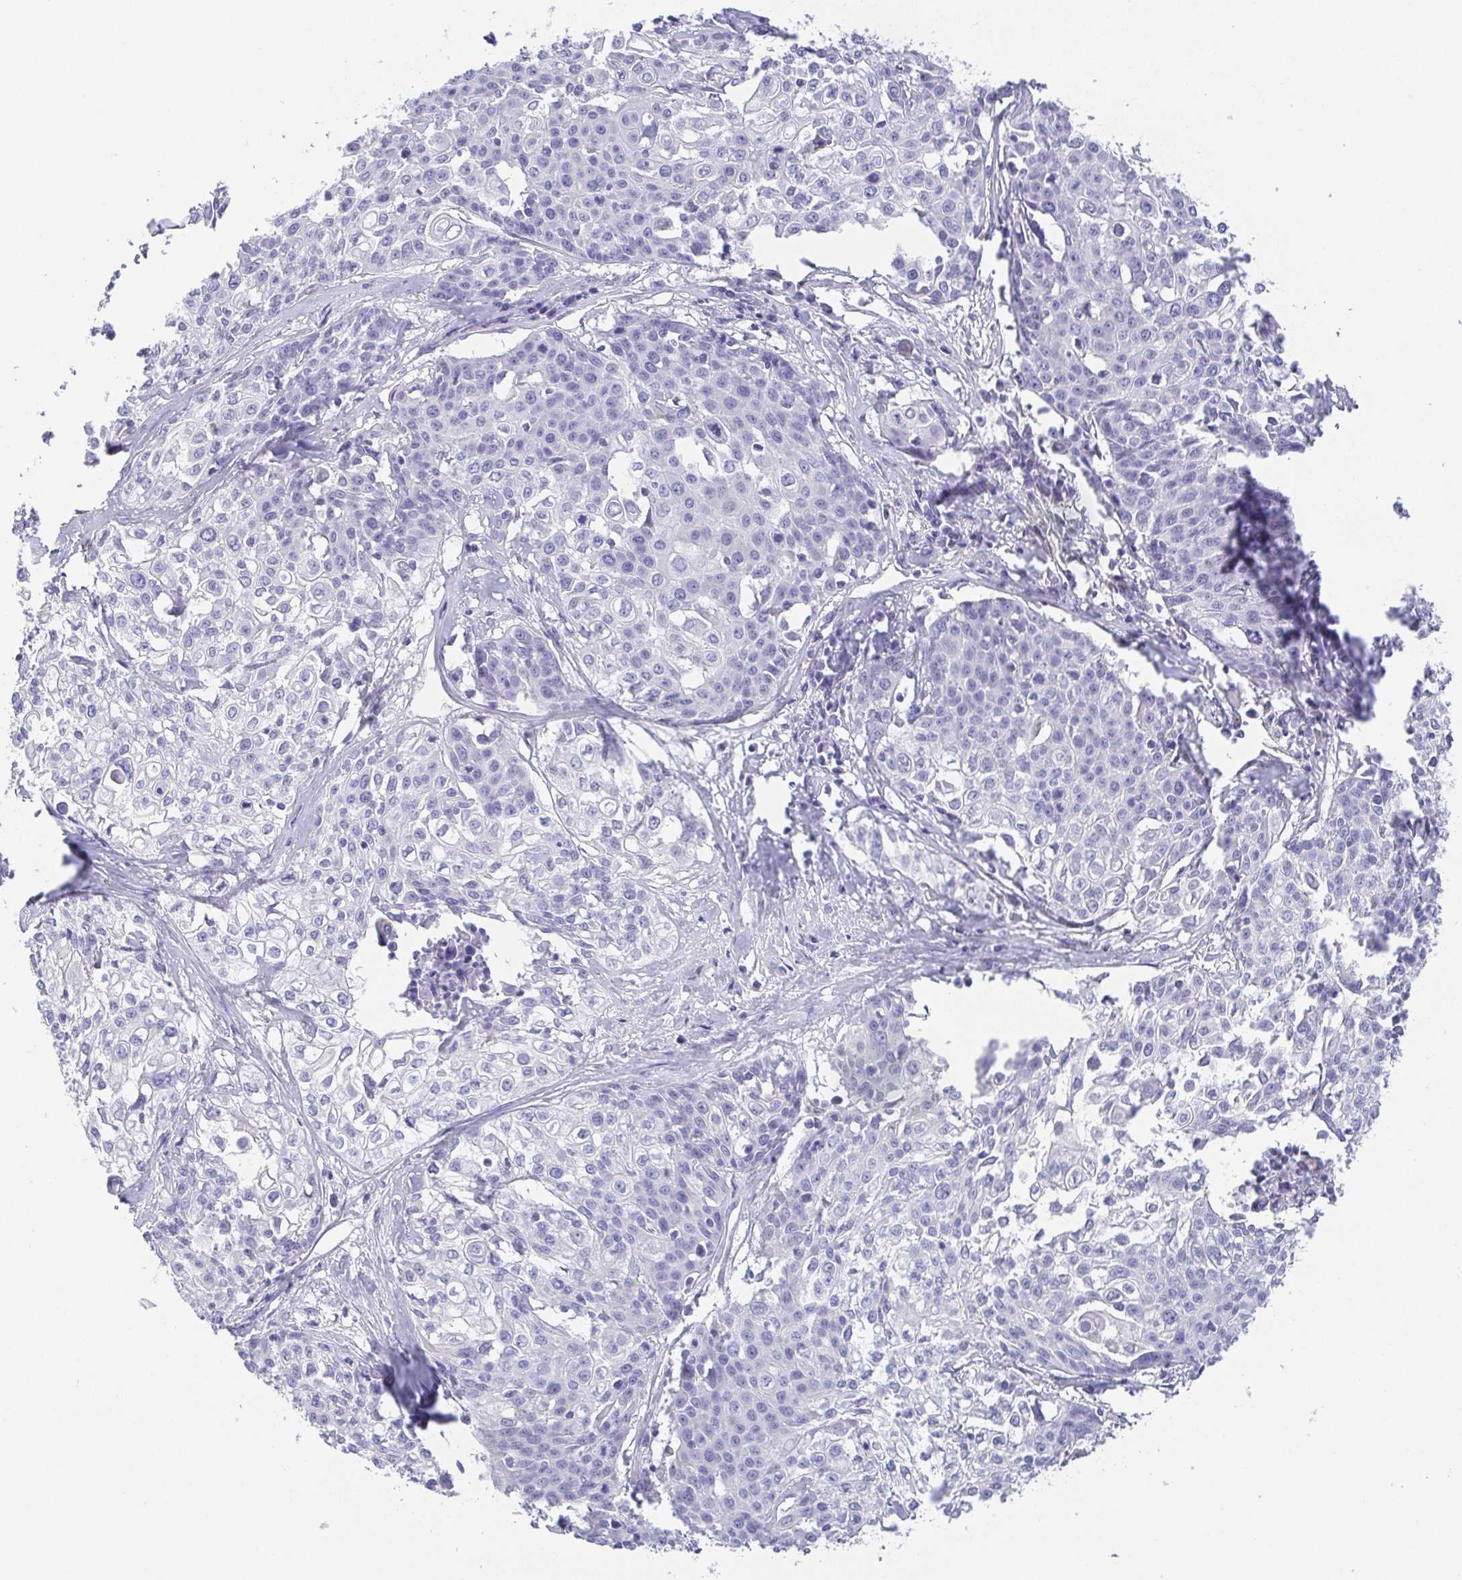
{"staining": {"intensity": "negative", "quantity": "none", "location": "none"}, "tissue": "cervical cancer", "cell_type": "Tumor cells", "image_type": "cancer", "snomed": [{"axis": "morphology", "description": "Squamous cell carcinoma, NOS"}, {"axis": "topography", "description": "Cervix"}], "caption": "IHC image of neoplastic tissue: human squamous cell carcinoma (cervical) stained with DAB (3,3'-diaminobenzidine) shows no significant protein positivity in tumor cells.", "gene": "PKDREJ", "patient": {"sex": "female", "age": 39}}